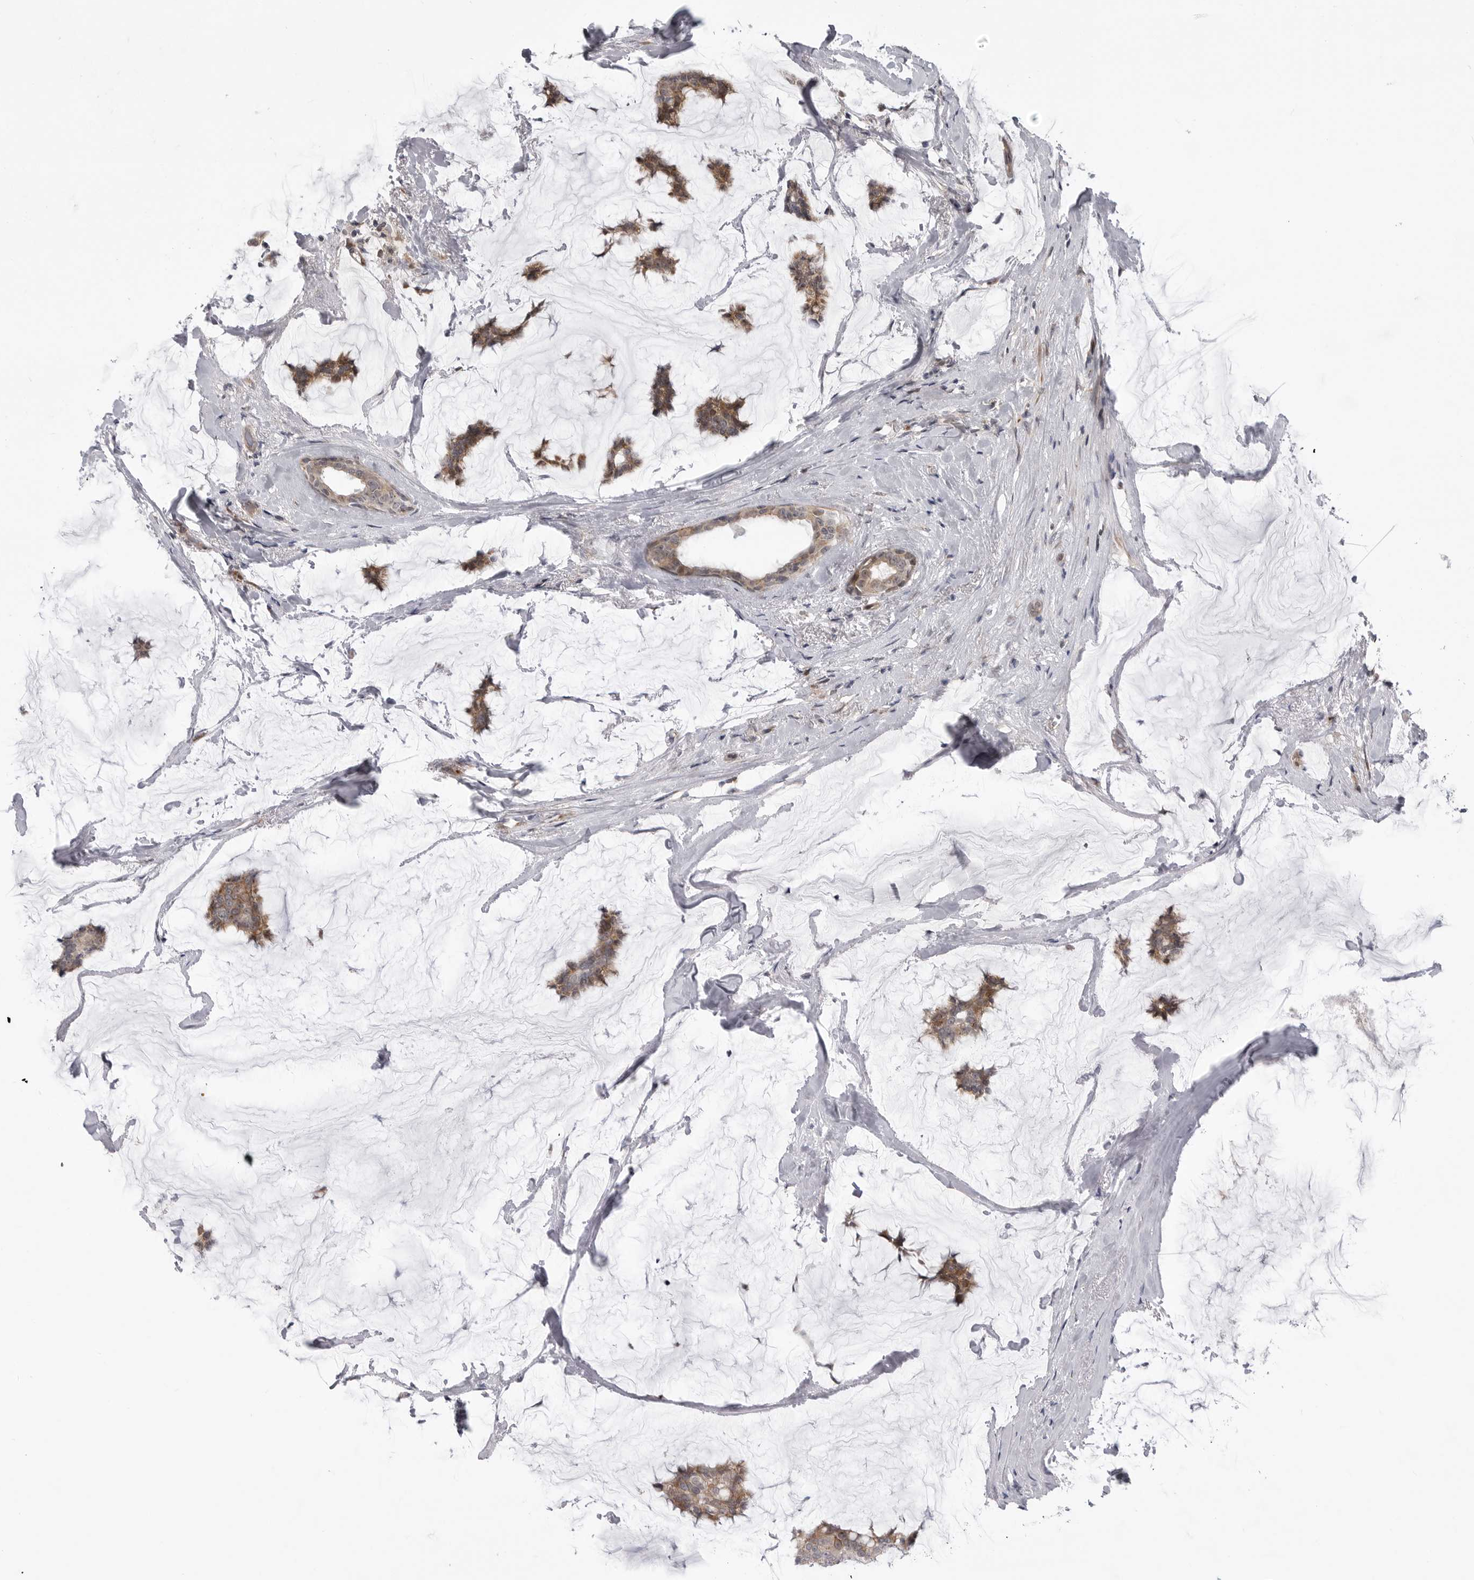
{"staining": {"intensity": "moderate", "quantity": ">75%", "location": "cytoplasmic/membranous"}, "tissue": "breast cancer", "cell_type": "Tumor cells", "image_type": "cancer", "snomed": [{"axis": "morphology", "description": "Duct carcinoma"}, {"axis": "topography", "description": "Breast"}], "caption": "Human breast intraductal carcinoma stained with a brown dye demonstrates moderate cytoplasmic/membranous positive expression in about >75% of tumor cells.", "gene": "LRRC45", "patient": {"sex": "female", "age": 93}}